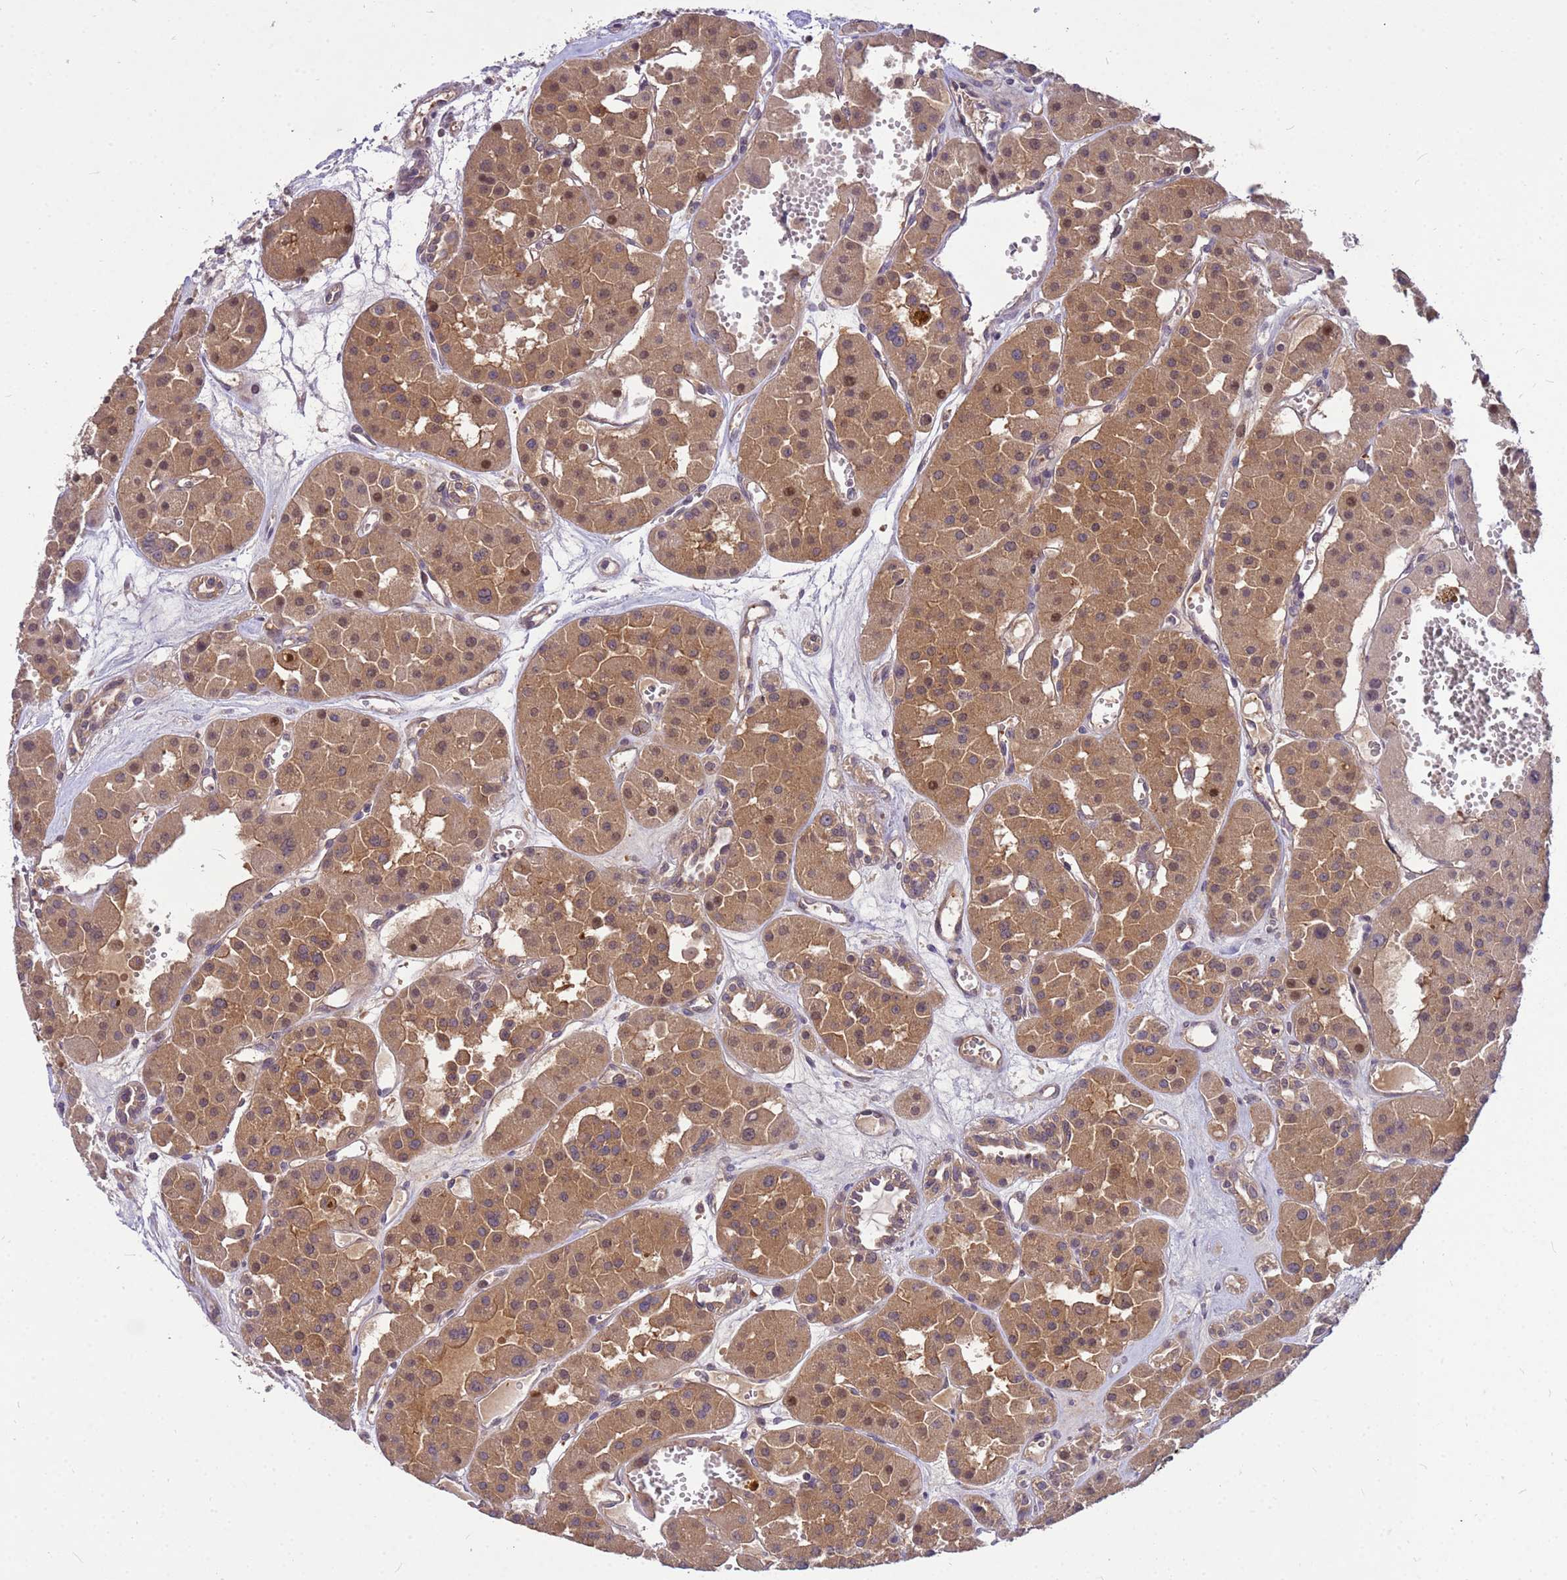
{"staining": {"intensity": "moderate", "quantity": ">75%", "location": "cytoplasmic/membranous,nuclear"}, "tissue": "renal cancer", "cell_type": "Tumor cells", "image_type": "cancer", "snomed": [{"axis": "morphology", "description": "Carcinoma, NOS"}, {"axis": "topography", "description": "Kidney"}], "caption": "Immunohistochemistry image of neoplastic tissue: human renal cancer (carcinoma) stained using IHC reveals medium levels of moderate protein expression localized specifically in the cytoplasmic/membranous and nuclear of tumor cells, appearing as a cytoplasmic/membranous and nuclear brown color.", "gene": "PPP2CB", "patient": {"sex": "female", "age": 75}}